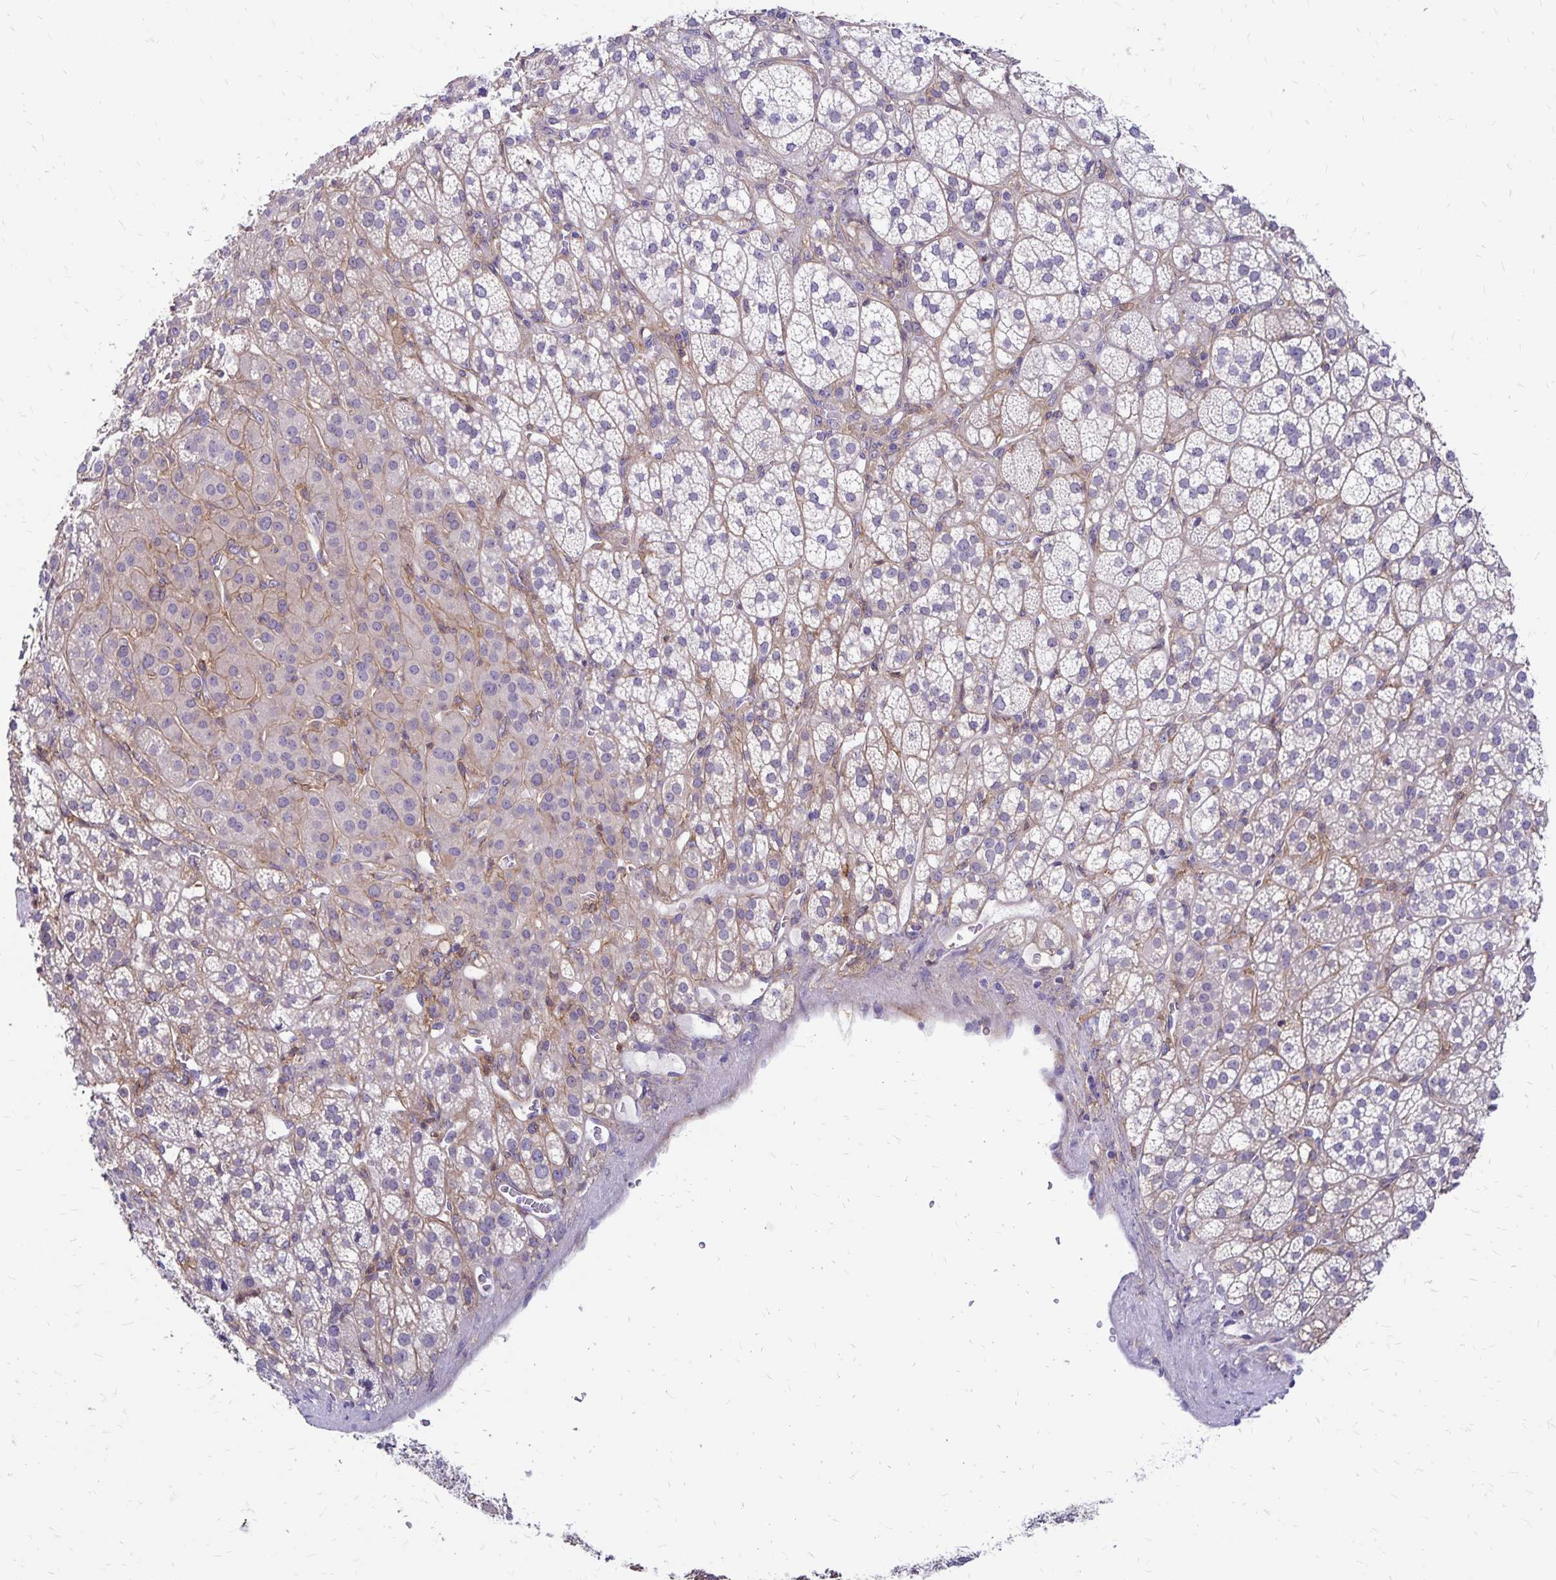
{"staining": {"intensity": "weak", "quantity": "<25%", "location": "cytoplasmic/membranous"}, "tissue": "adrenal gland", "cell_type": "Glandular cells", "image_type": "normal", "snomed": [{"axis": "morphology", "description": "Normal tissue, NOS"}, {"axis": "topography", "description": "Adrenal gland"}], "caption": "Protein analysis of normal adrenal gland shows no significant expression in glandular cells.", "gene": "TNS3", "patient": {"sex": "female", "age": 60}}